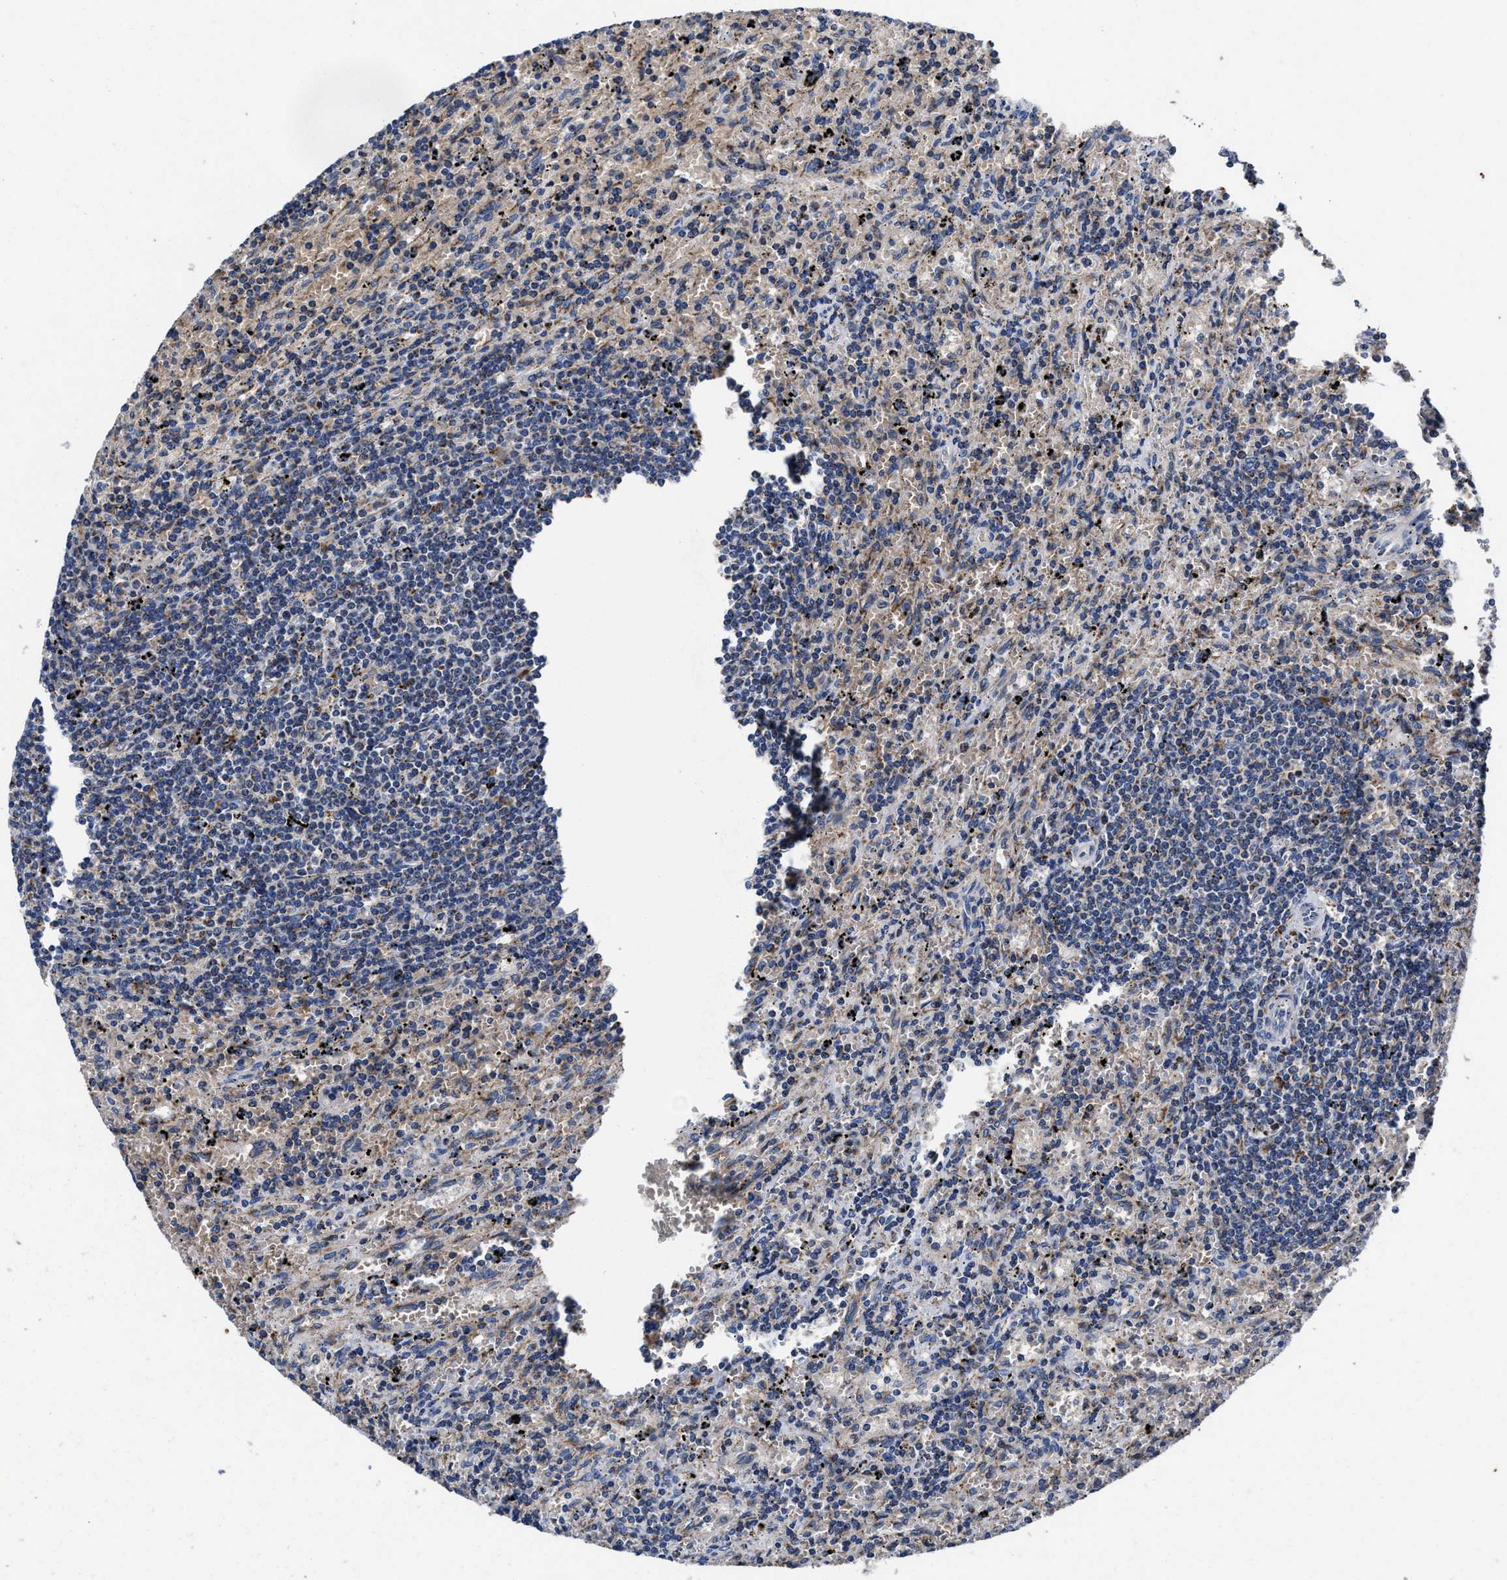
{"staining": {"intensity": "negative", "quantity": "none", "location": "none"}, "tissue": "lymphoma", "cell_type": "Tumor cells", "image_type": "cancer", "snomed": [{"axis": "morphology", "description": "Malignant lymphoma, non-Hodgkin's type, Low grade"}, {"axis": "topography", "description": "Spleen"}], "caption": "DAB (3,3'-diaminobenzidine) immunohistochemical staining of human low-grade malignant lymphoma, non-Hodgkin's type reveals no significant positivity in tumor cells. Brightfield microscopy of IHC stained with DAB (brown) and hematoxylin (blue), captured at high magnification.", "gene": "CACNA1D", "patient": {"sex": "male", "age": 76}}